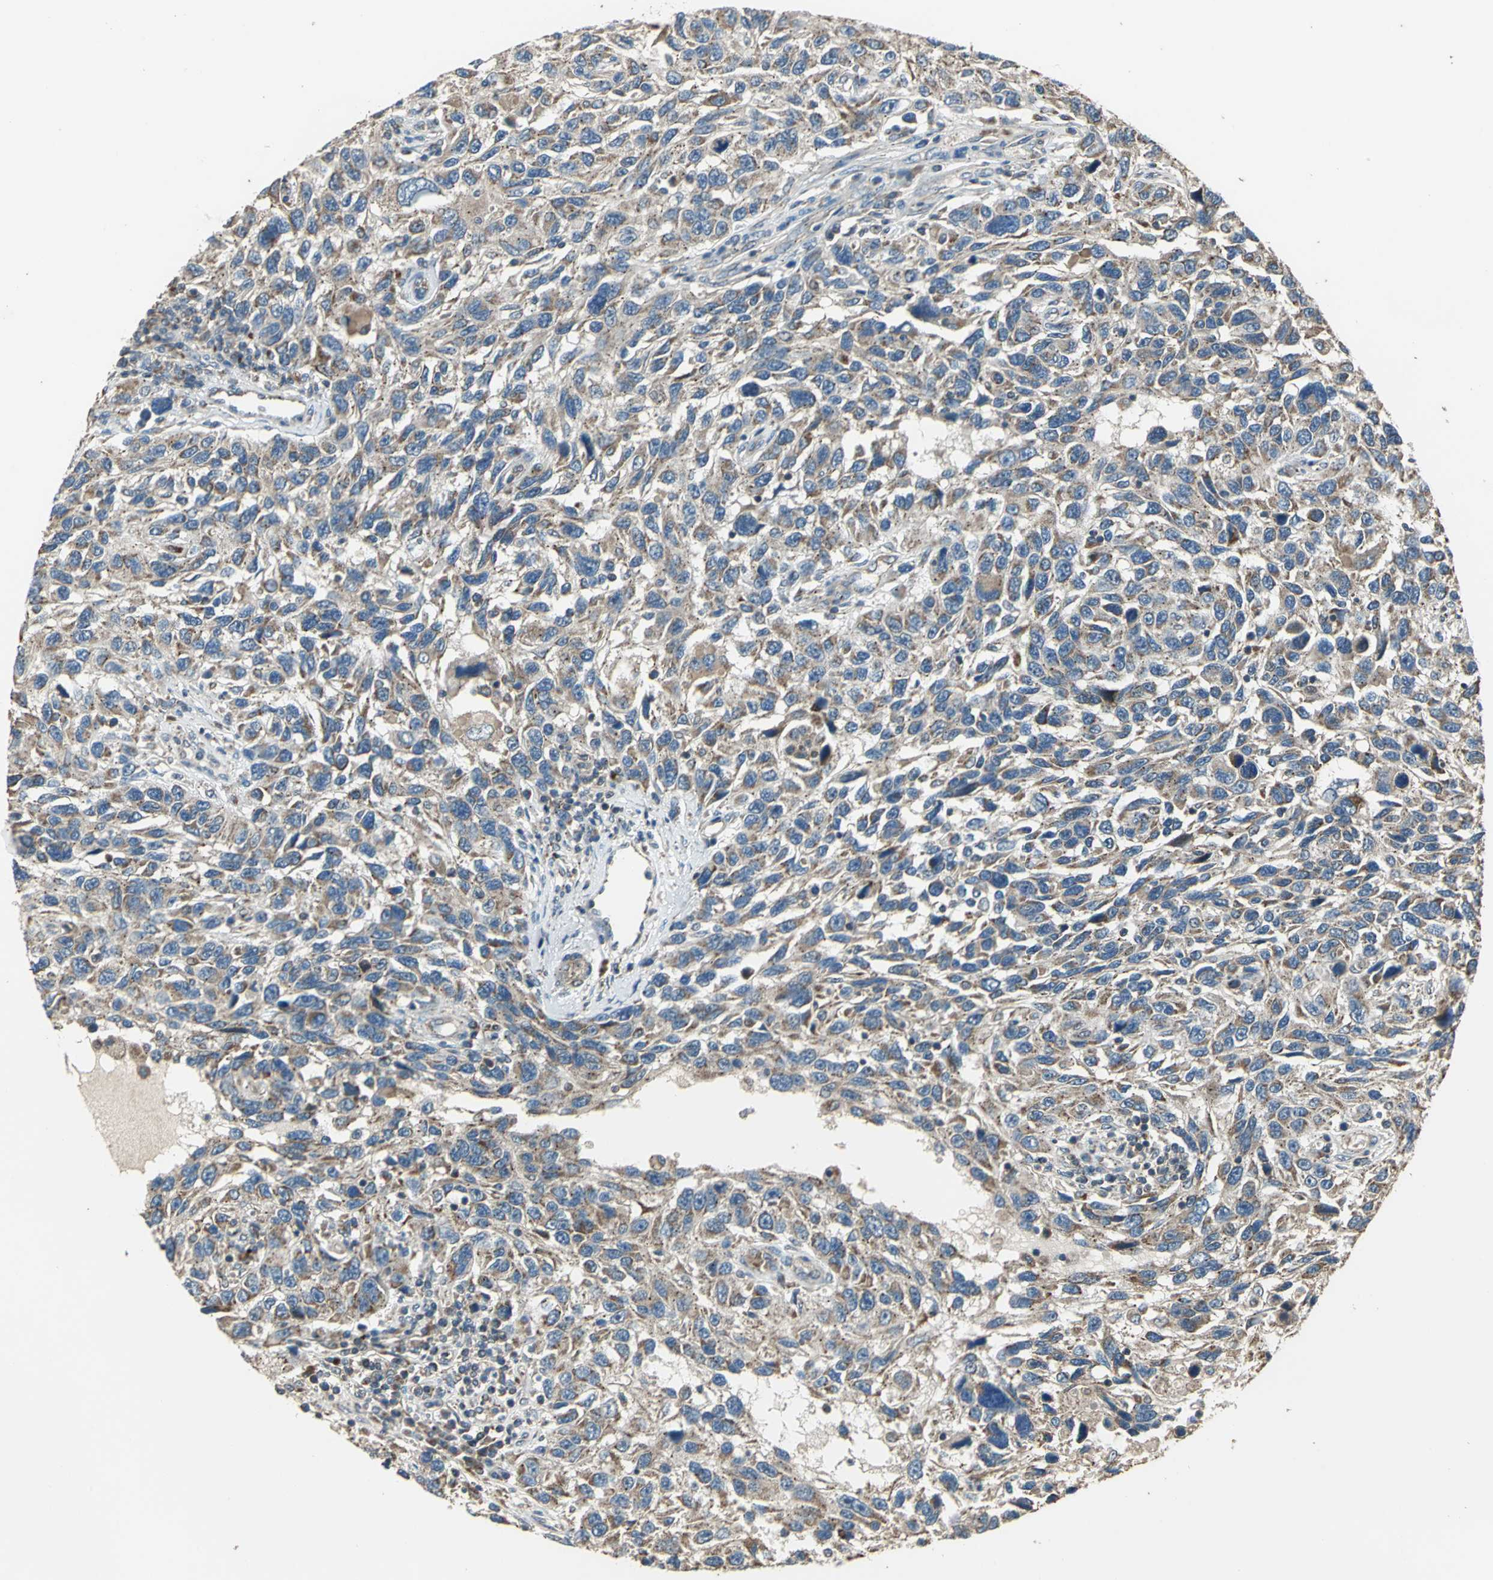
{"staining": {"intensity": "moderate", "quantity": ">75%", "location": "cytoplasmic/membranous"}, "tissue": "melanoma", "cell_type": "Tumor cells", "image_type": "cancer", "snomed": [{"axis": "morphology", "description": "Malignant melanoma, NOS"}, {"axis": "topography", "description": "Skin"}], "caption": "Protein positivity by immunohistochemistry (IHC) reveals moderate cytoplasmic/membranous expression in about >75% of tumor cells in malignant melanoma.", "gene": "POLRMT", "patient": {"sex": "male", "age": 53}}